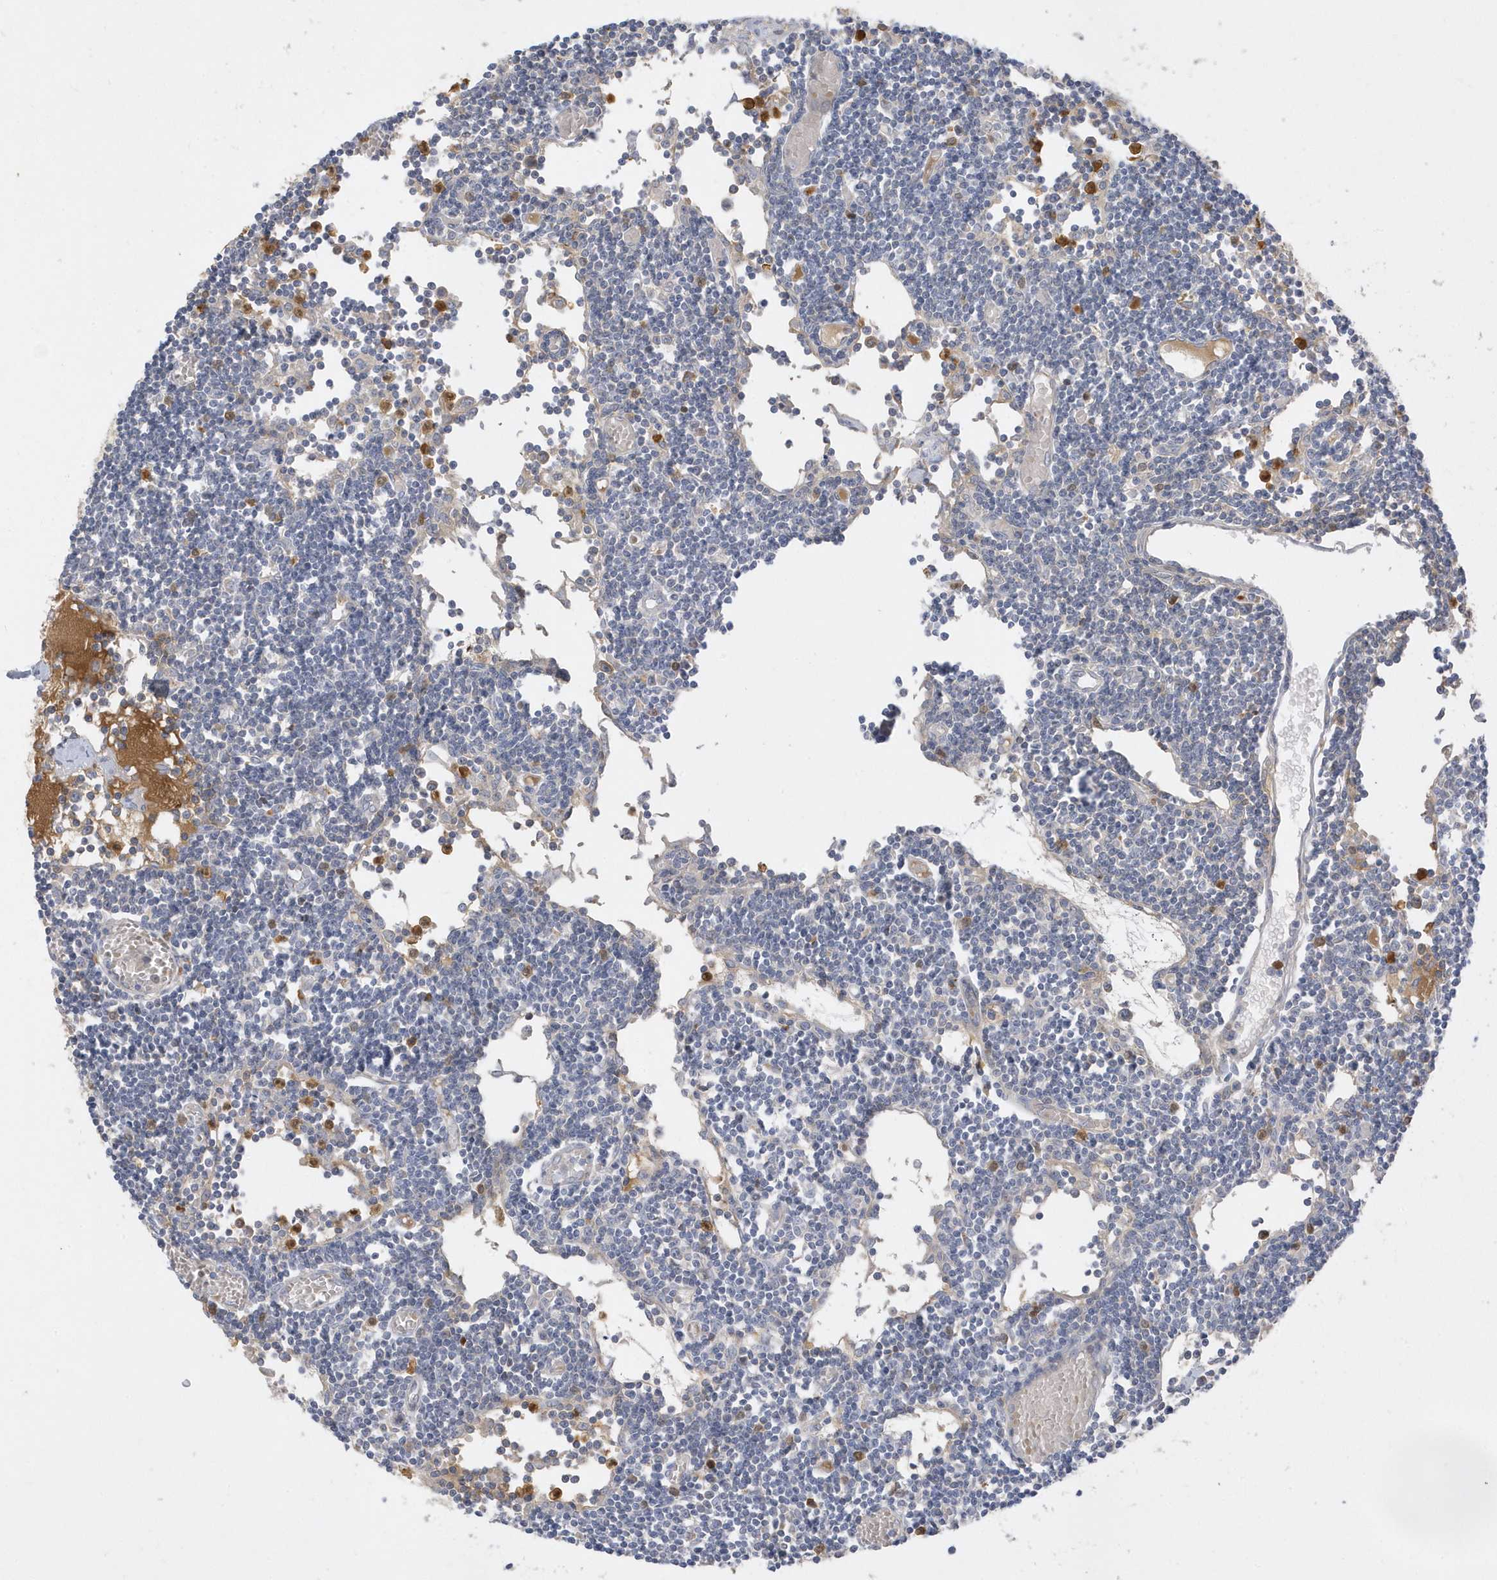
{"staining": {"intensity": "negative", "quantity": "none", "location": "none"}, "tissue": "lymph node", "cell_type": "Germinal center cells", "image_type": "normal", "snomed": [{"axis": "morphology", "description": "Normal tissue, NOS"}, {"axis": "topography", "description": "Lymph node"}], "caption": "Immunohistochemistry (IHC) of unremarkable human lymph node reveals no staining in germinal center cells. (Brightfield microscopy of DAB immunohistochemistry (IHC) at high magnification).", "gene": "DPP9", "patient": {"sex": "female", "age": 11}}